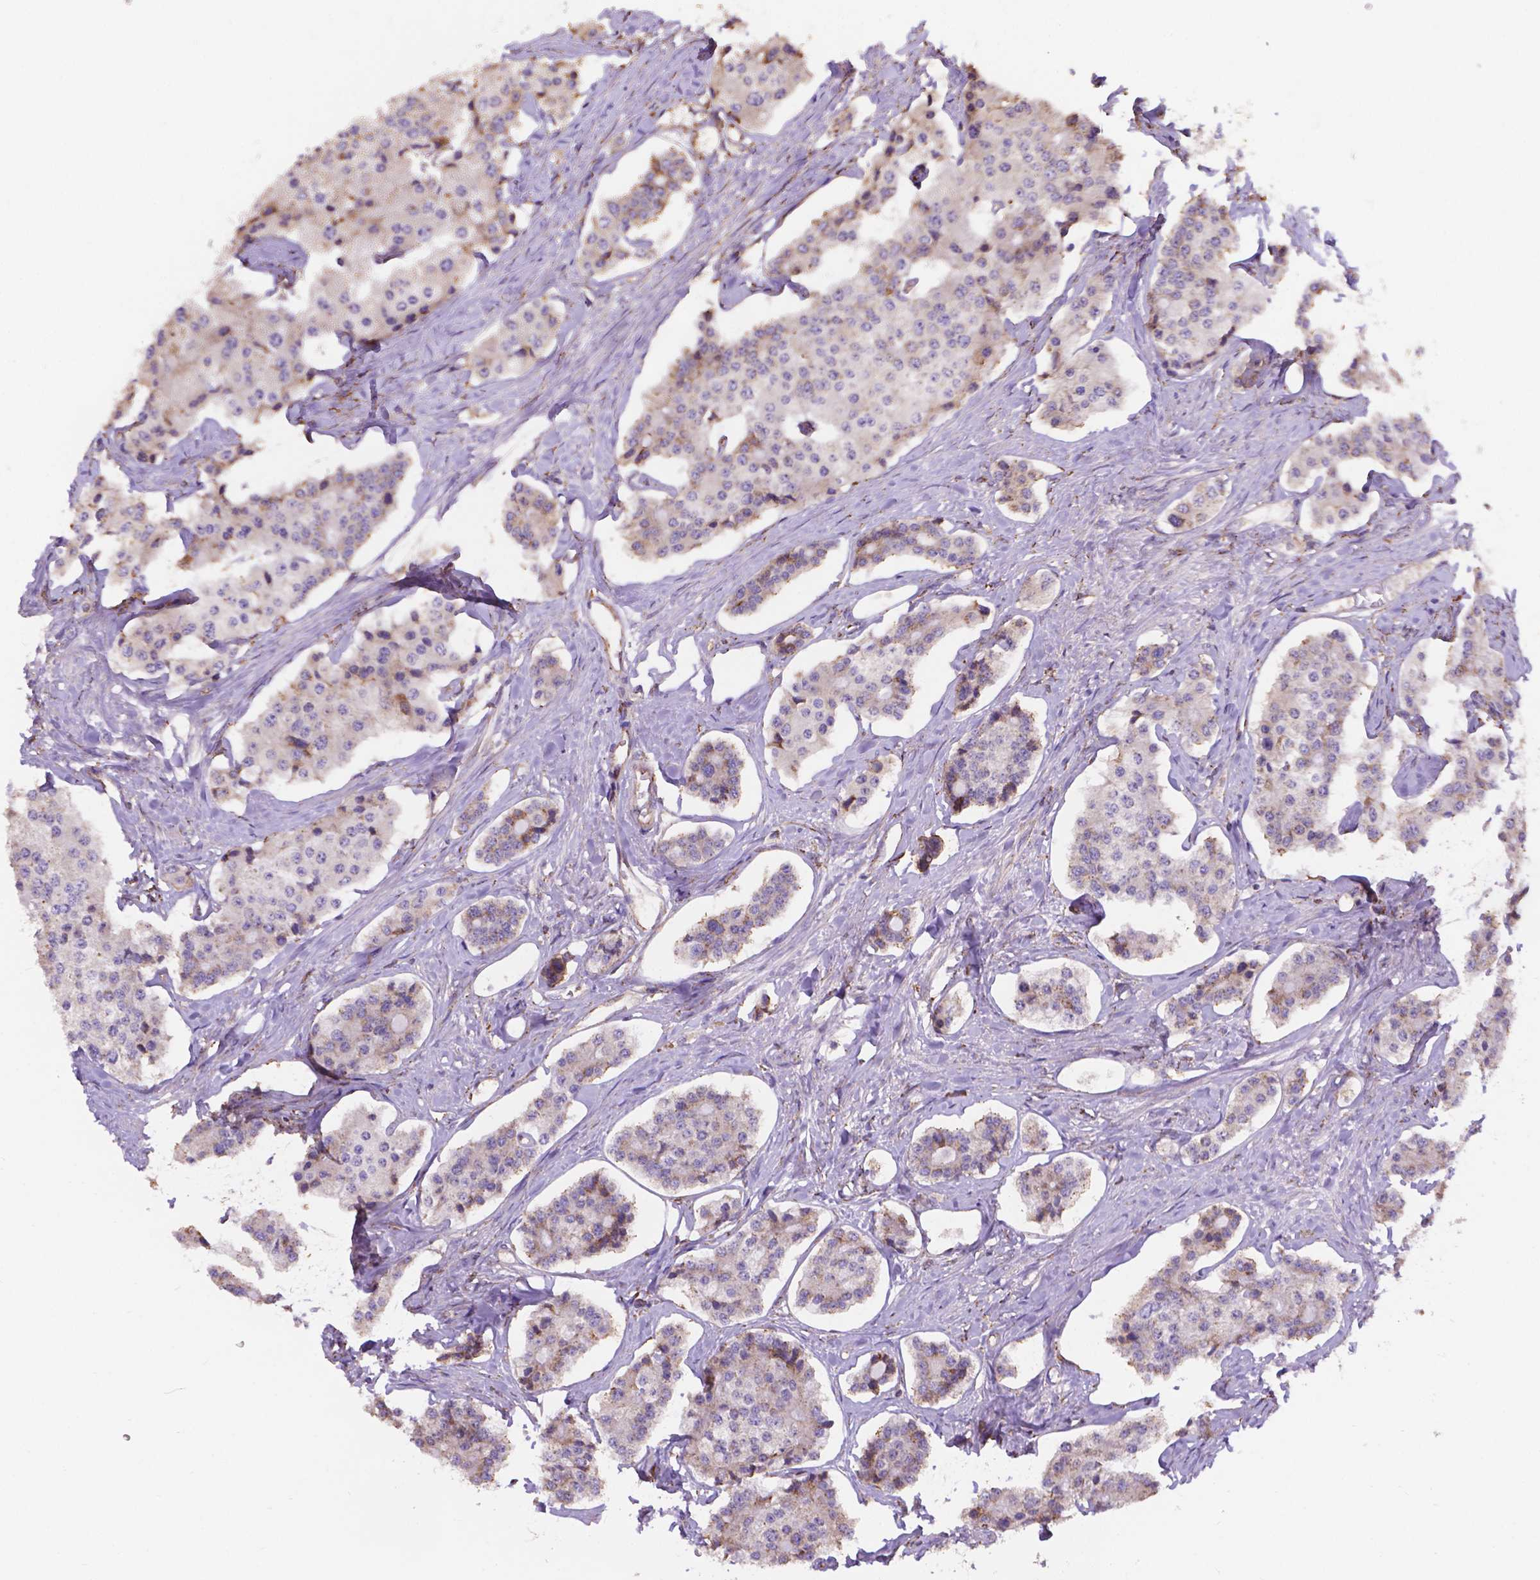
{"staining": {"intensity": "moderate", "quantity": "<25%", "location": "cytoplasmic/membranous"}, "tissue": "carcinoid", "cell_type": "Tumor cells", "image_type": "cancer", "snomed": [{"axis": "morphology", "description": "Carcinoid, malignant, NOS"}, {"axis": "topography", "description": "Small intestine"}], "caption": "Immunohistochemistry (IHC) histopathology image of neoplastic tissue: malignant carcinoid stained using immunohistochemistry demonstrates low levels of moderate protein expression localized specifically in the cytoplasmic/membranous of tumor cells, appearing as a cytoplasmic/membranous brown color.", "gene": "IPO11", "patient": {"sex": "female", "age": 65}}